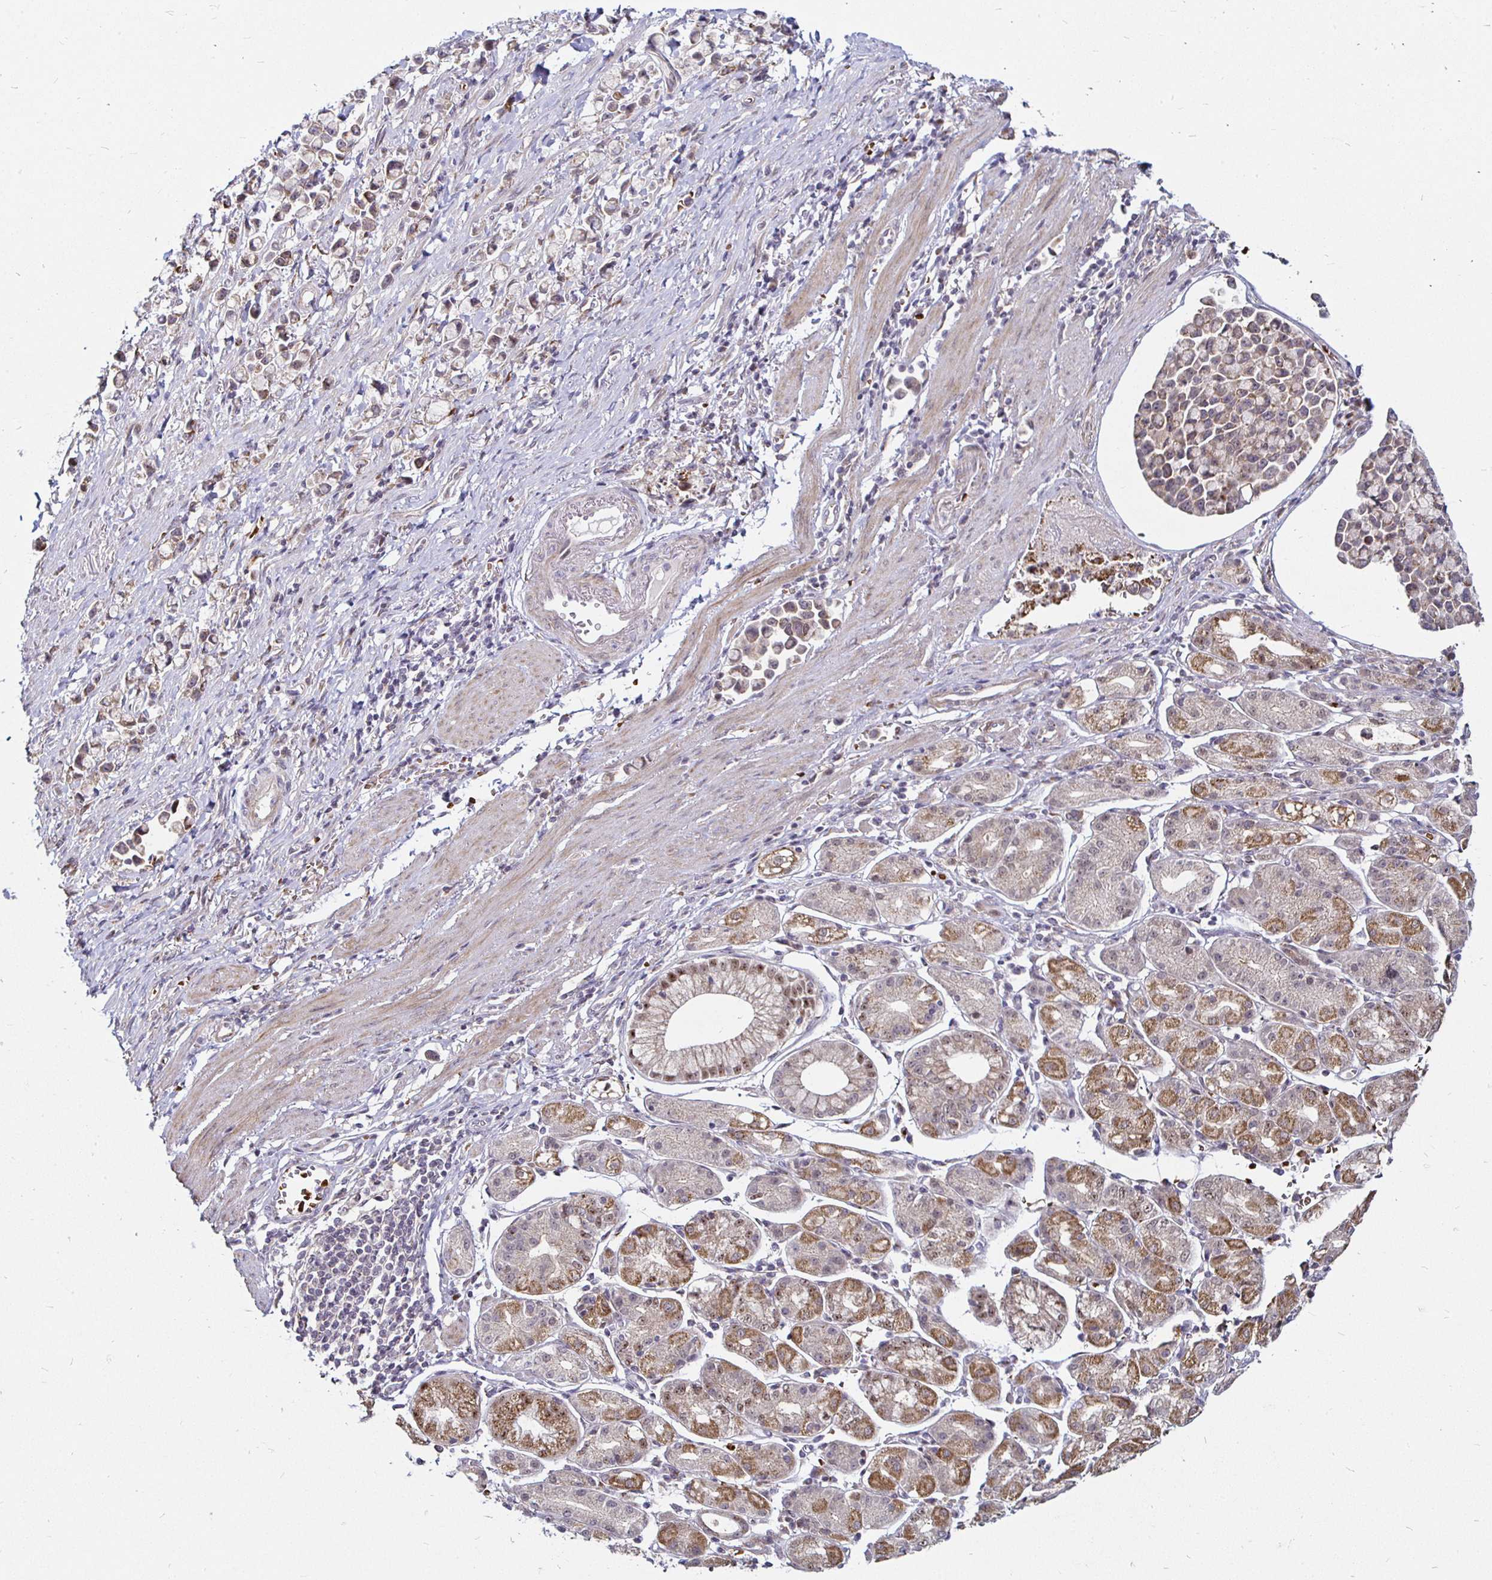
{"staining": {"intensity": "weak", "quantity": "25%-75%", "location": "cytoplasmic/membranous"}, "tissue": "stomach cancer", "cell_type": "Tumor cells", "image_type": "cancer", "snomed": [{"axis": "morphology", "description": "Adenocarcinoma, NOS"}, {"axis": "topography", "description": "Stomach"}], "caption": "Immunohistochemical staining of stomach cancer exhibits low levels of weak cytoplasmic/membranous protein positivity in approximately 25%-75% of tumor cells.", "gene": "ATG3", "patient": {"sex": "female", "age": 81}}